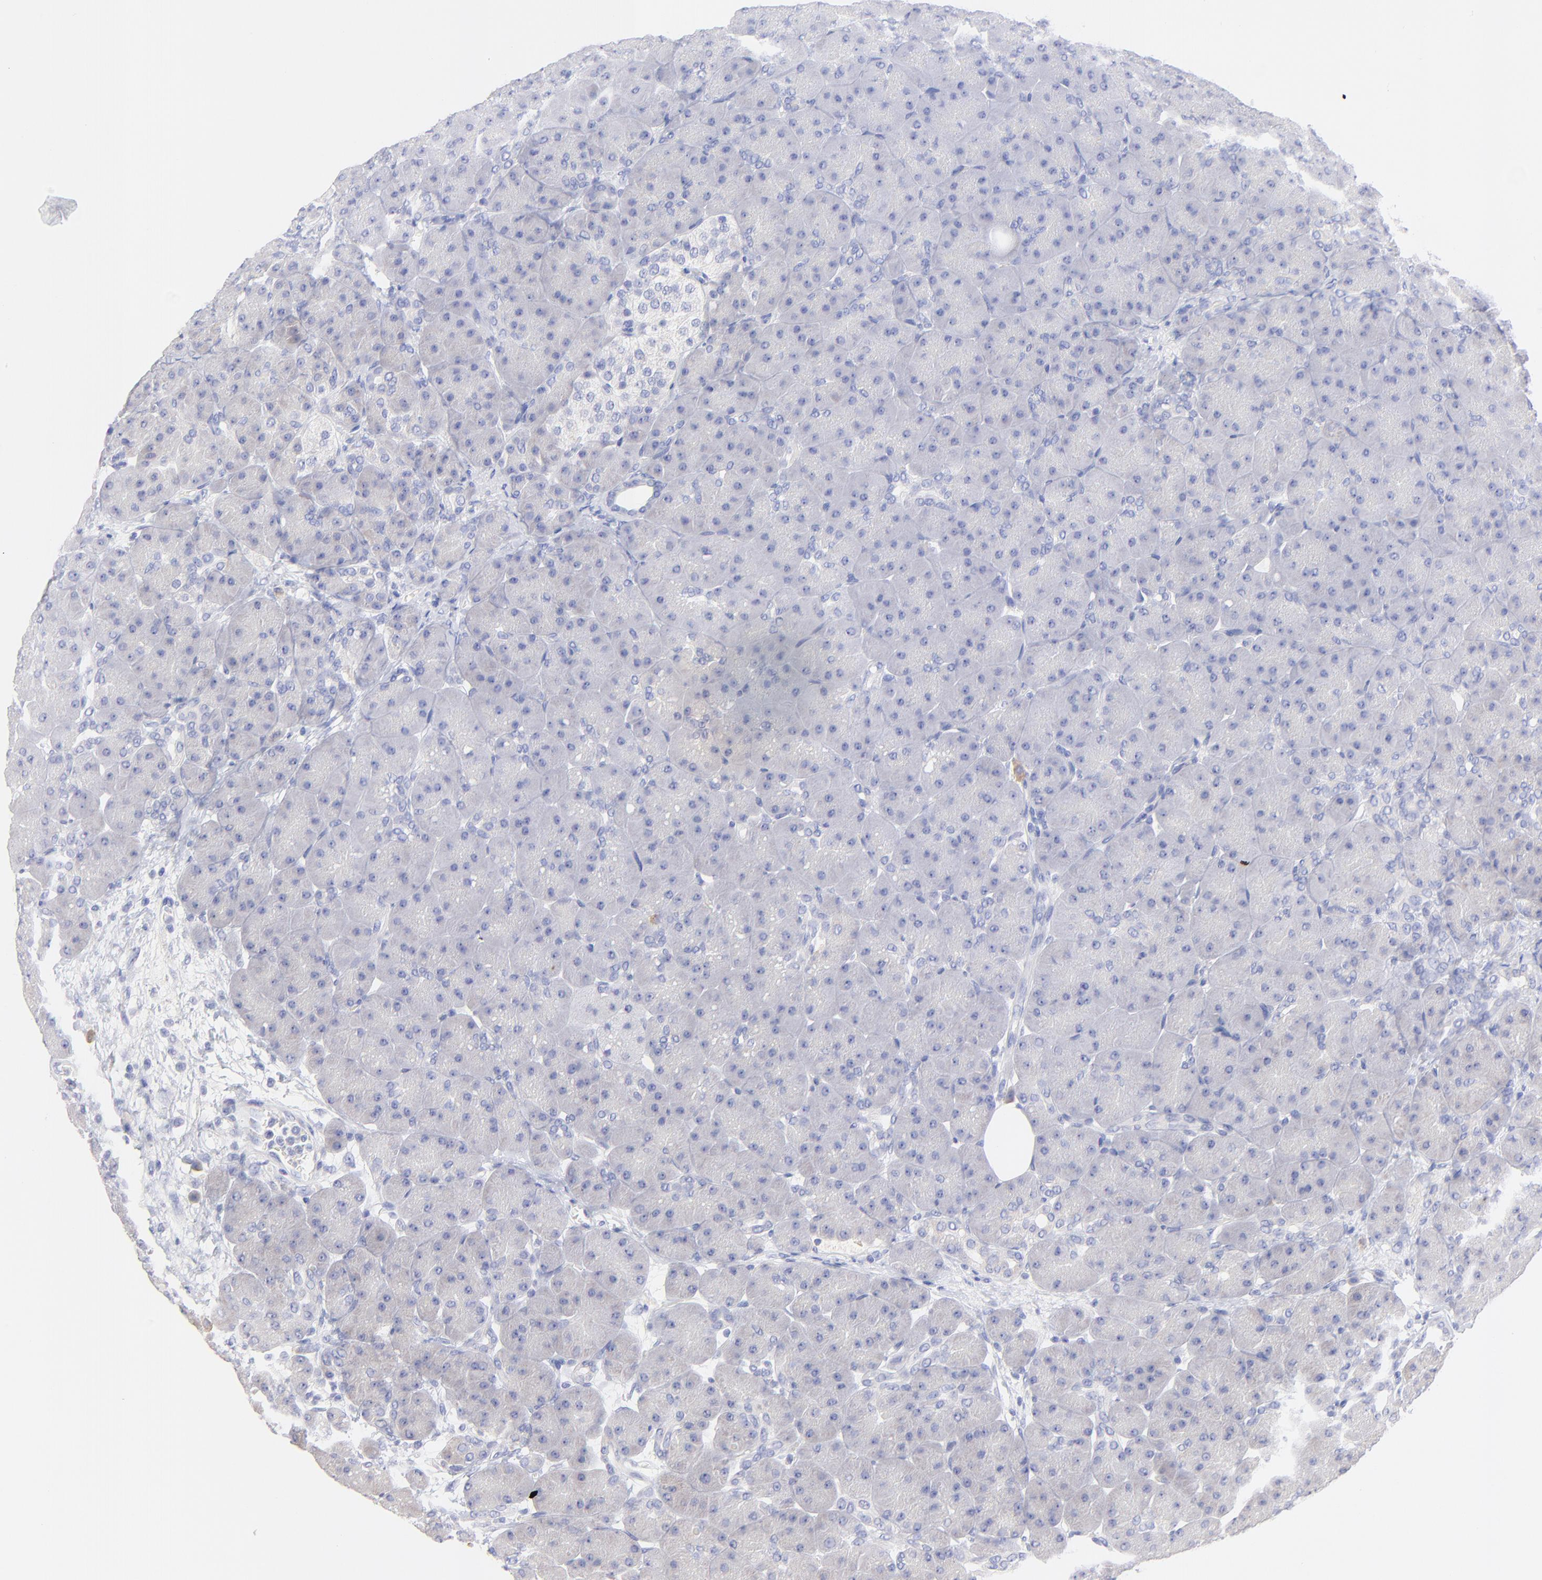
{"staining": {"intensity": "negative", "quantity": "none", "location": "none"}, "tissue": "pancreas", "cell_type": "Exocrine glandular cells", "image_type": "normal", "snomed": [{"axis": "morphology", "description": "Normal tissue, NOS"}, {"axis": "topography", "description": "Pancreas"}], "caption": "Image shows no significant protein staining in exocrine glandular cells of normal pancreas. Nuclei are stained in blue.", "gene": "EBP", "patient": {"sex": "male", "age": 66}}